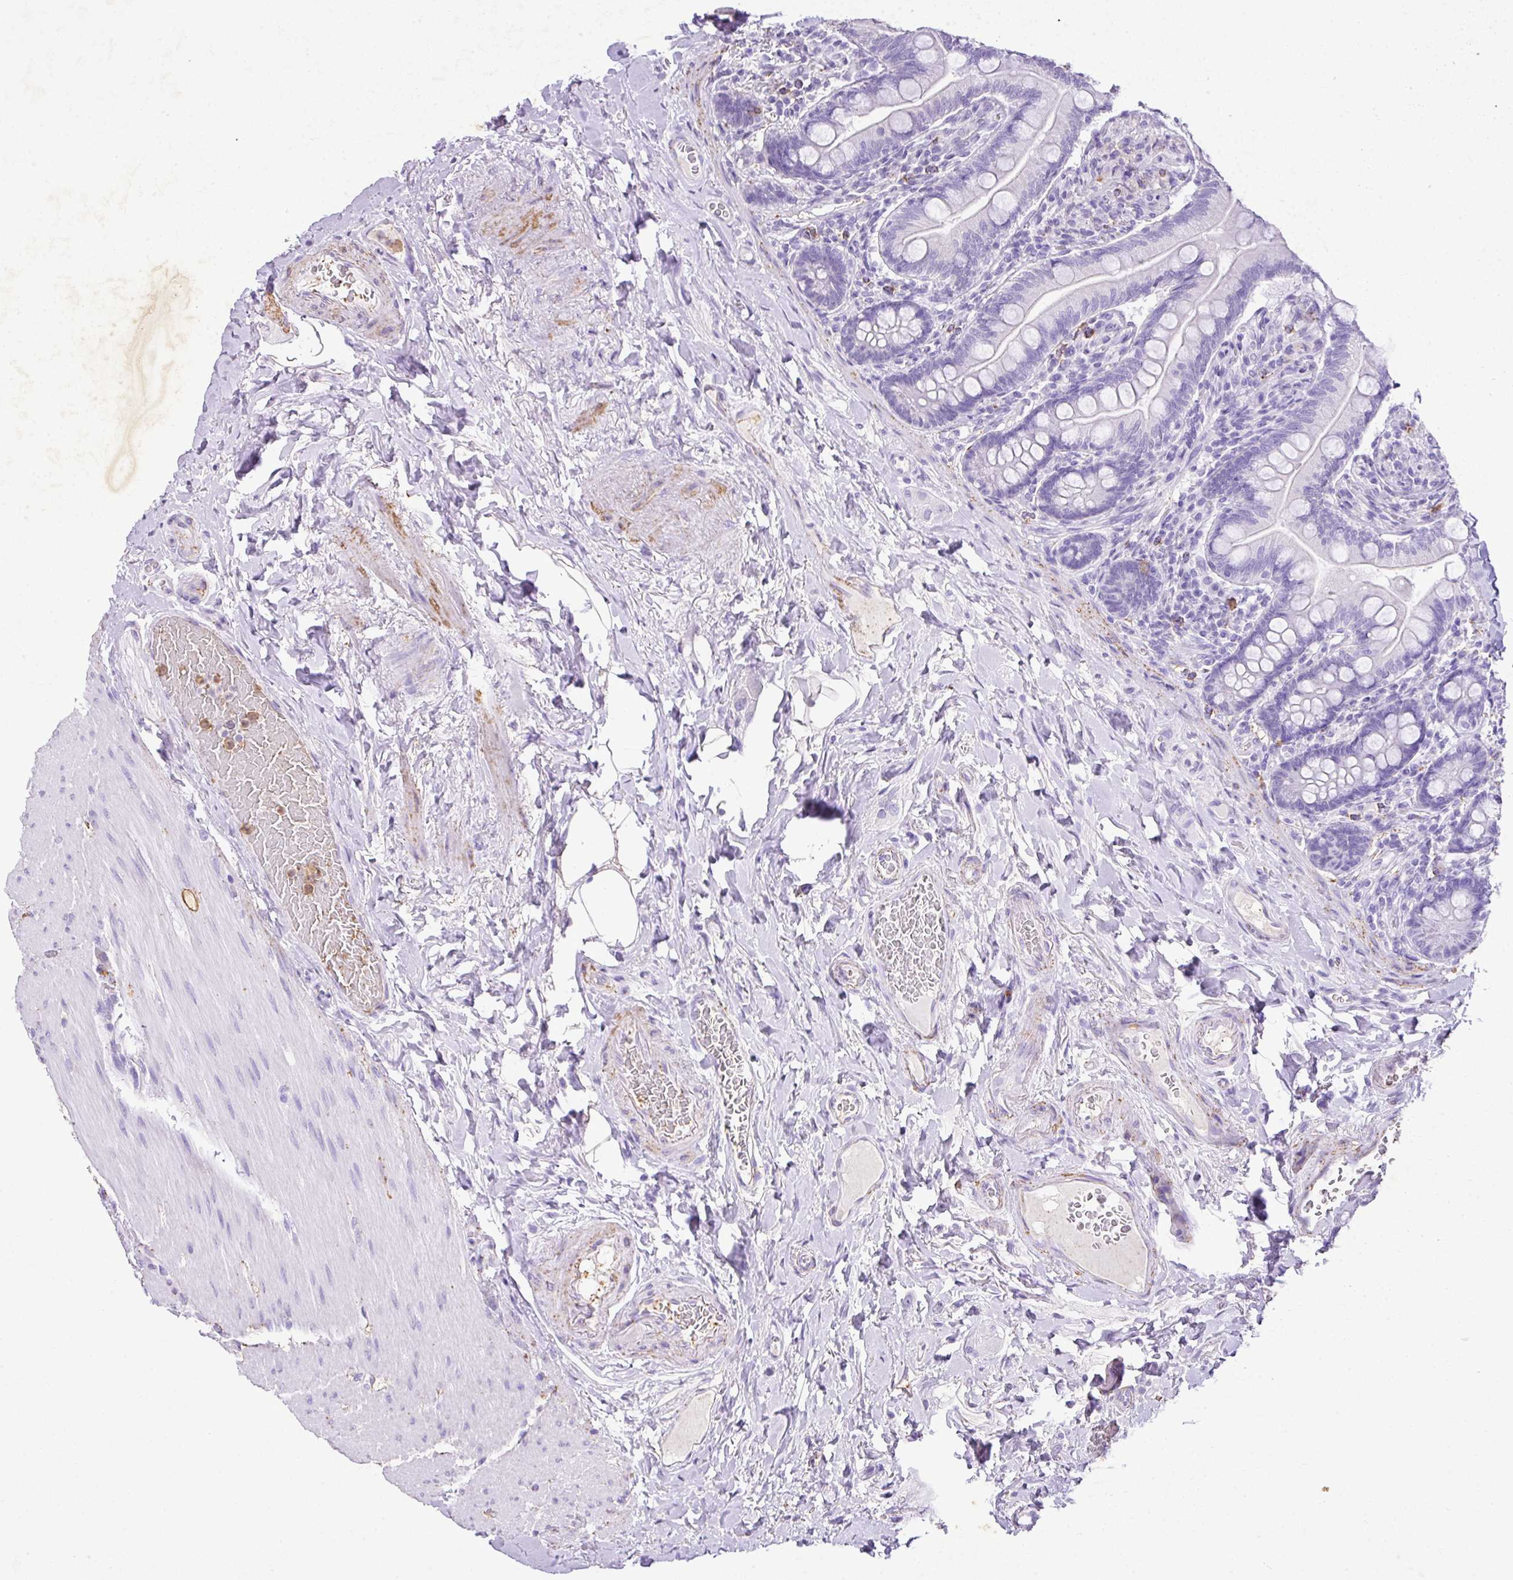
{"staining": {"intensity": "negative", "quantity": "none", "location": "none"}, "tissue": "small intestine", "cell_type": "Glandular cells", "image_type": "normal", "snomed": [{"axis": "morphology", "description": "Normal tissue, NOS"}, {"axis": "topography", "description": "Small intestine"}], "caption": "Immunohistochemistry (IHC) photomicrograph of benign small intestine: human small intestine stained with DAB displays no significant protein staining in glandular cells.", "gene": "KCNJ11", "patient": {"sex": "female", "age": 64}}